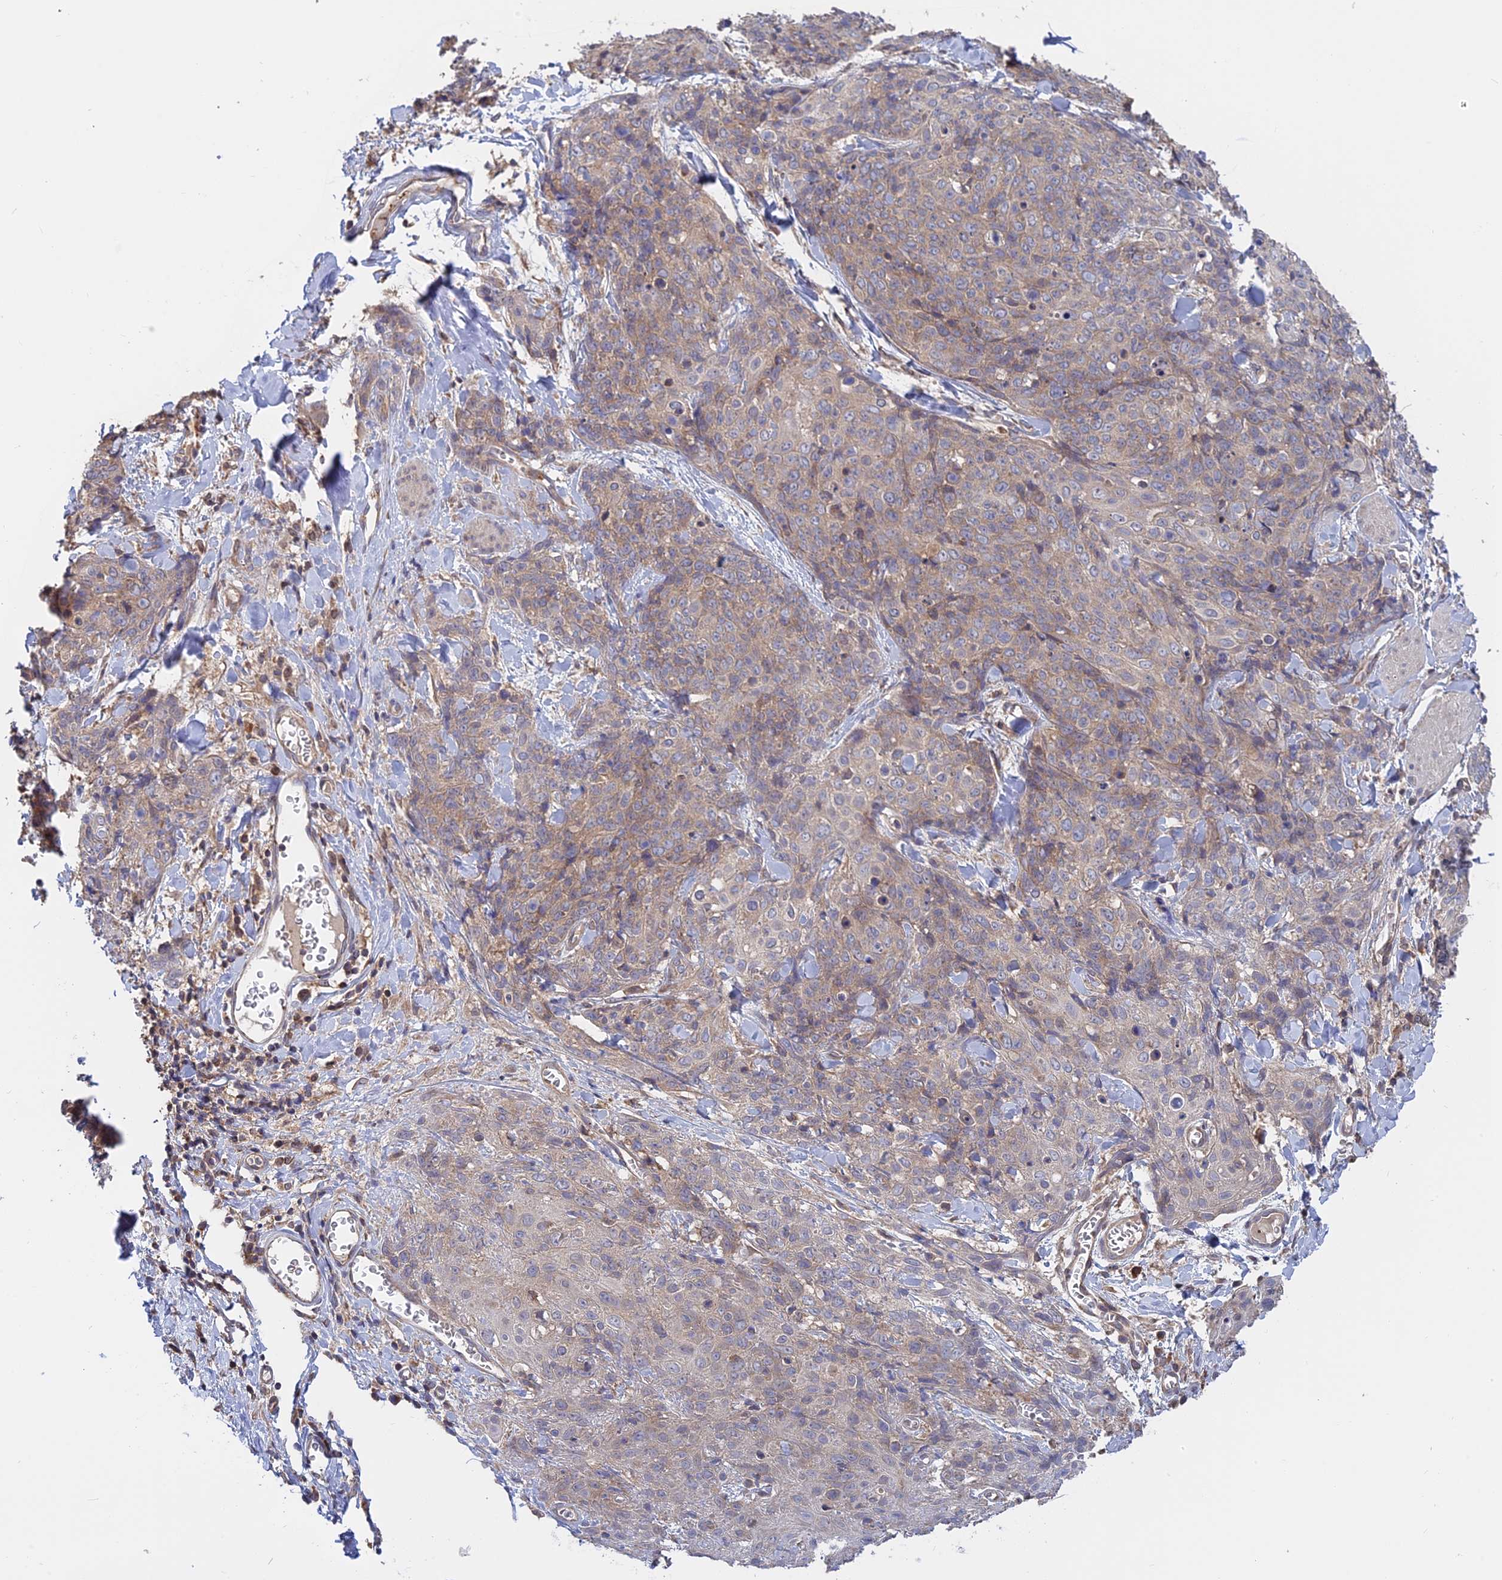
{"staining": {"intensity": "weak", "quantity": "25%-75%", "location": "cytoplasmic/membranous"}, "tissue": "skin cancer", "cell_type": "Tumor cells", "image_type": "cancer", "snomed": [{"axis": "morphology", "description": "Squamous cell carcinoma, NOS"}, {"axis": "topography", "description": "Skin"}, {"axis": "topography", "description": "Vulva"}], "caption": "The histopathology image reveals immunohistochemical staining of squamous cell carcinoma (skin). There is weak cytoplasmic/membranous expression is identified in about 25%-75% of tumor cells. (brown staining indicates protein expression, while blue staining denotes nuclei).", "gene": "IL21R", "patient": {"sex": "female", "age": 85}}